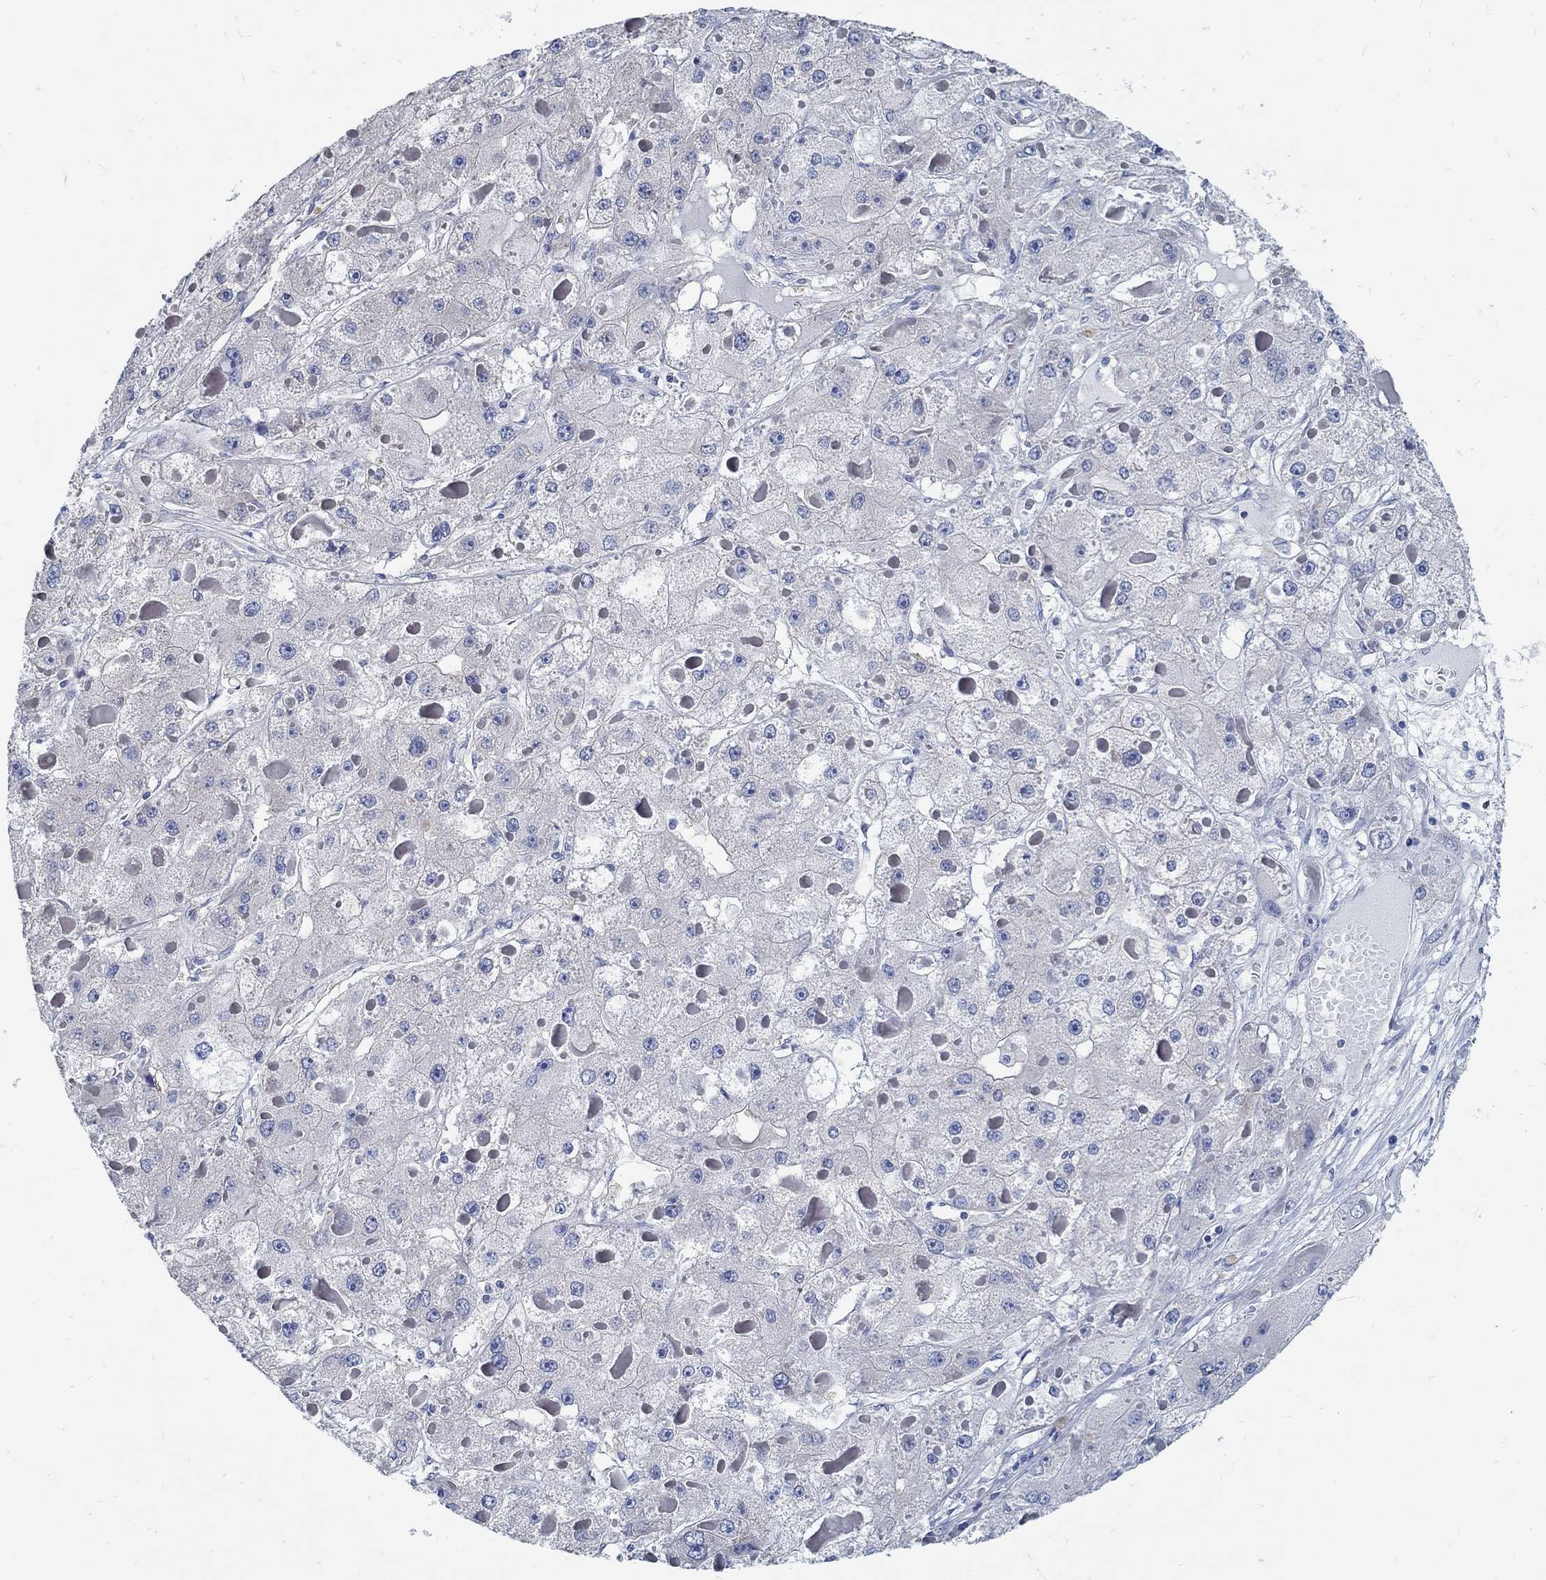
{"staining": {"intensity": "negative", "quantity": "none", "location": "none"}, "tissue": "liver cancer", "cell_type": "Tumor cells", "image_type": "cancer", "snomed": [{"axis": "morphology", "description": "Carcinoma, Hepatocellular, NOS"}, {"axis": "topography", "description": "Liver"}], "caption": "A micrograph of human liver hepatocellular carcinoma is negative for staining in tumor cells.", "gene": "C15orf39", "patient": {"sex": "female", "age": 73}}